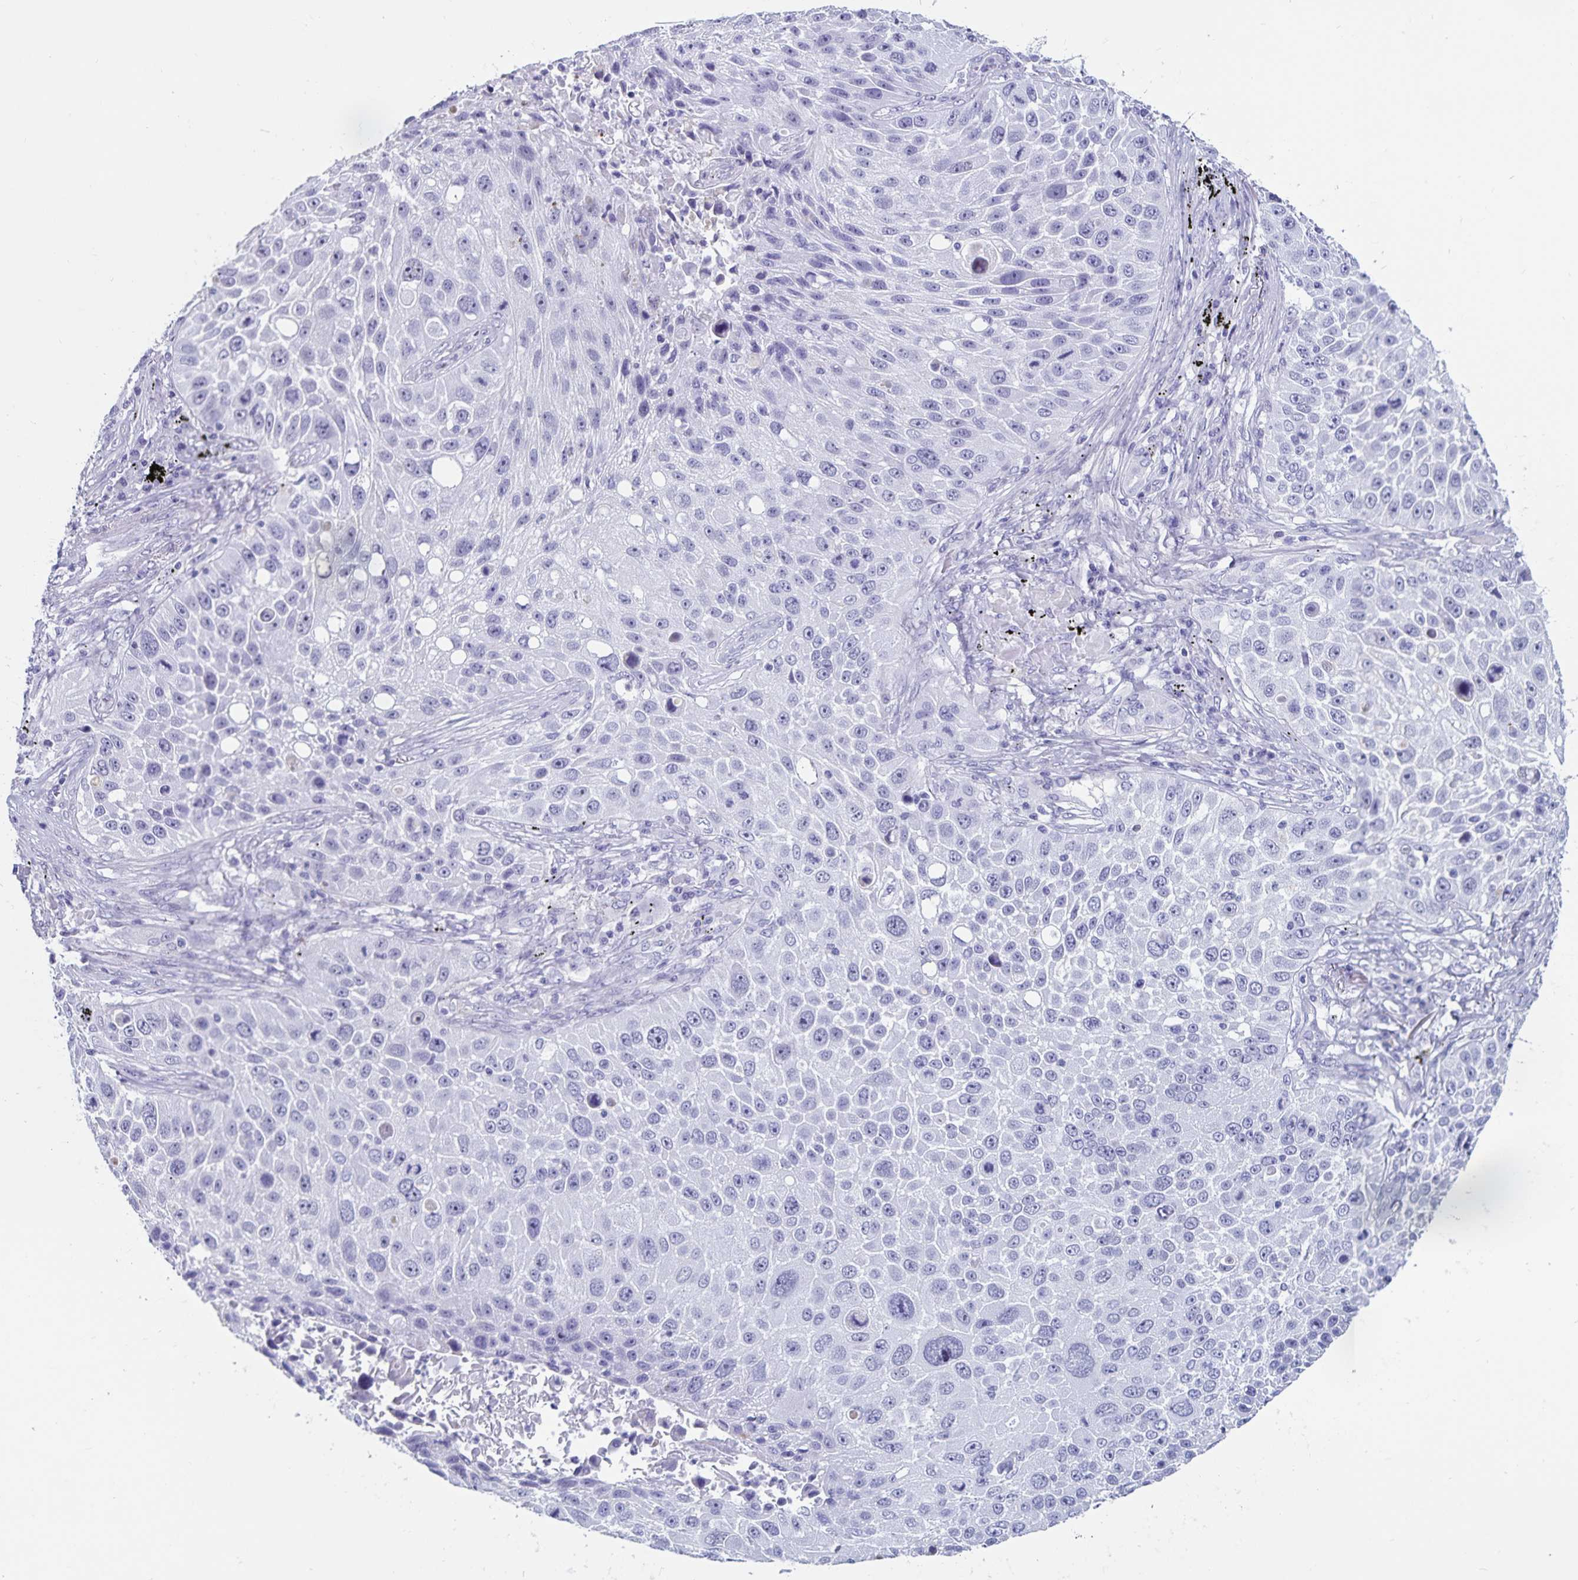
{"staining": {"intensity": "negative", "quantity": "none", "location": "none"}, "tissue": "lung cancer", "cell_type": "Tumor cells", "image_type": "cancer", "snomed": [{"axis": "morphology", "description": "Normal morphology"}, {"axis": "morphology", "description": "Squamous cell carcinoma, NOS"}, {"axis": "topography", "description": "Lymph node"}, {"axis": "topography", "description": "Lung"}], "caption": "Human squamous cell carcinoma (lung) stained for a protein using immunohistochemistry (IHC) displays no staining in tumor cells.", "gene": "GPR137", "patient": {"sex": "male", "age": 67}}